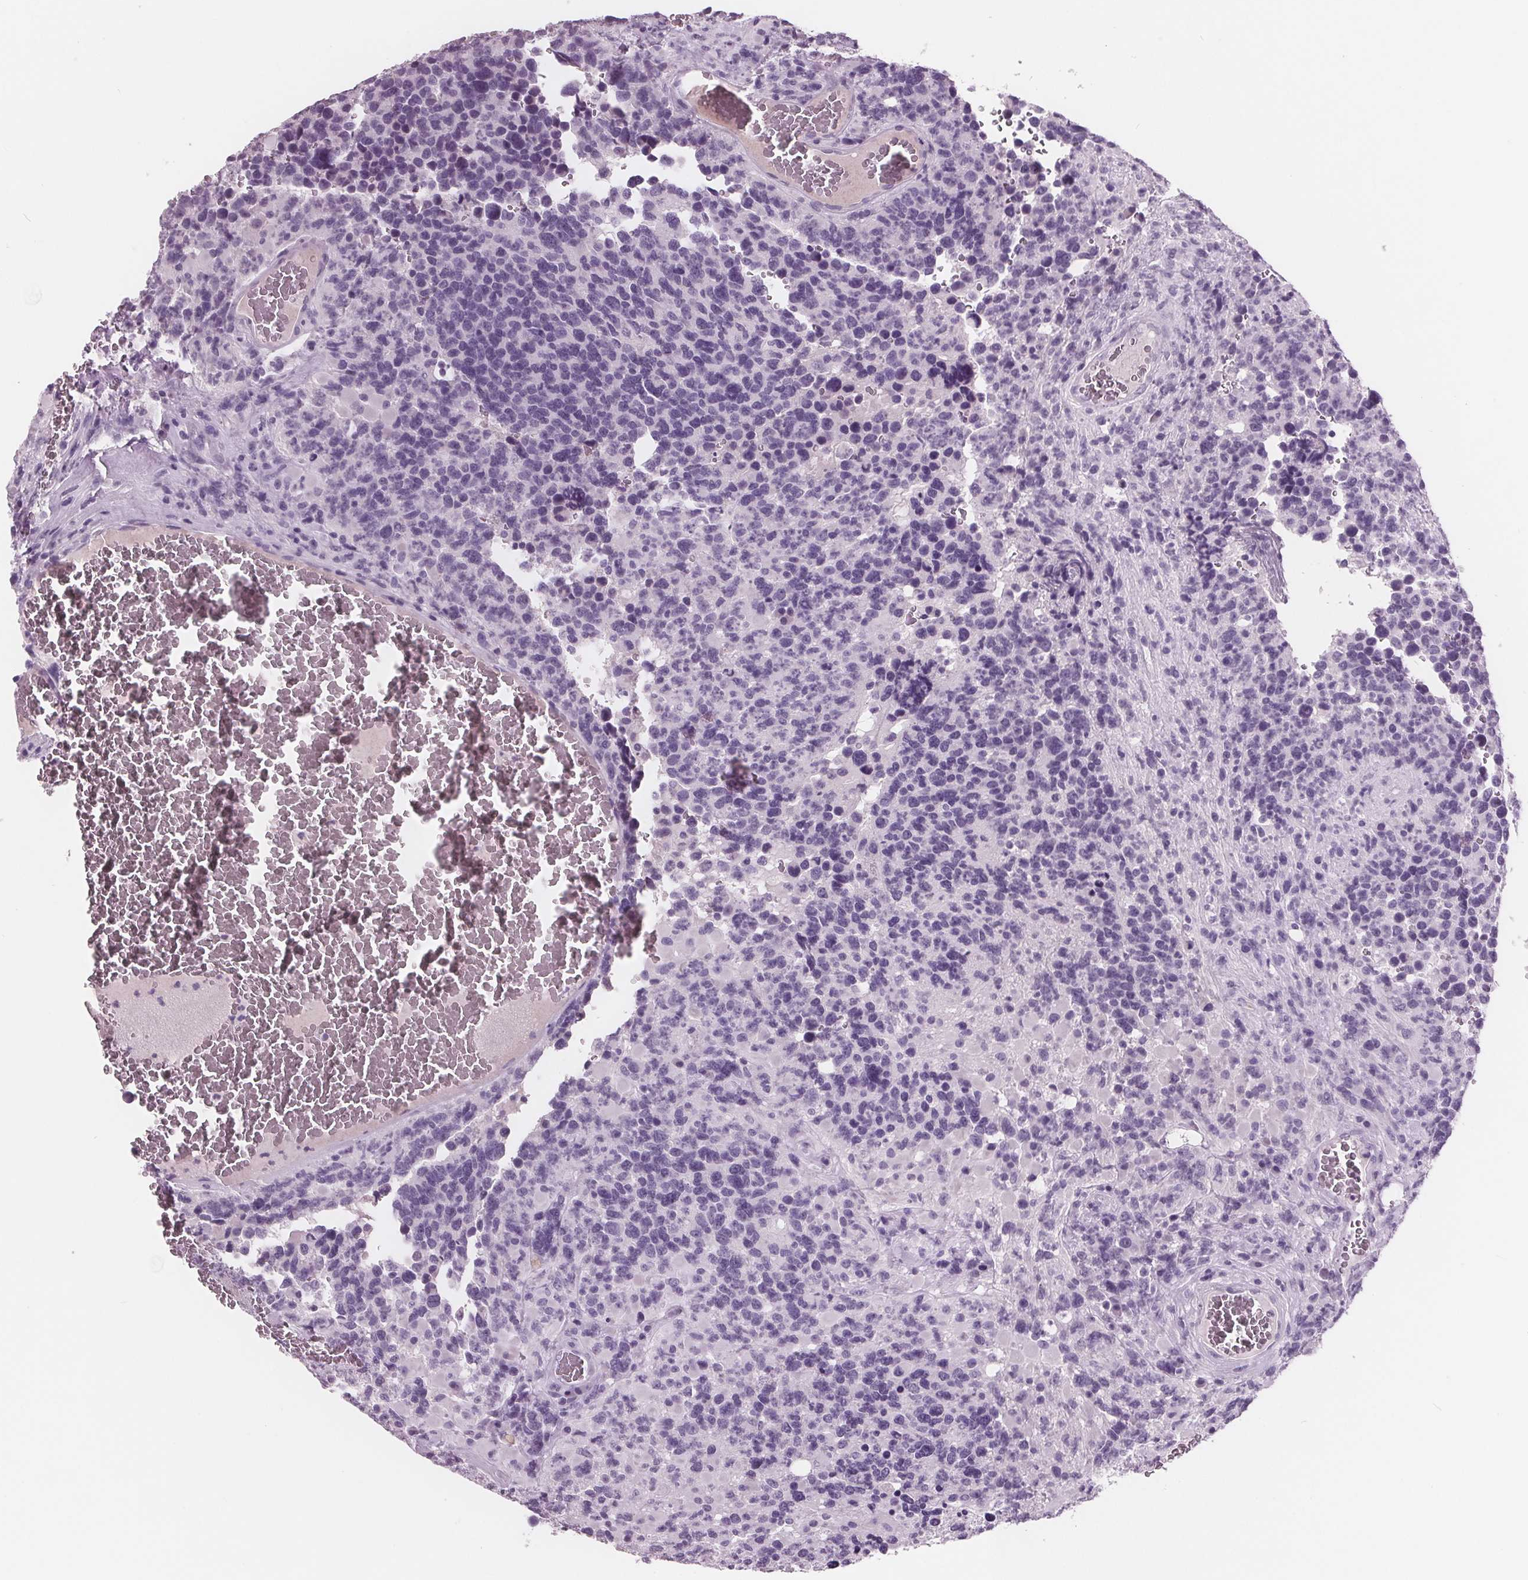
{"staining": {"intensity": "negative", "quantity": "none", "location": "none"}, "tissue": "glioma", "cell_type": "Tumor cells", "image_type": "cancer", "snomed": [{"axis": "morphology", "description": "Glioma, malignant, High grade"}, {"axis": "topography", "description": "Brain"}], "caption": "Protein analysis of glioma demonstrates no significant expression in tumor cells. The staining was performed using DAB (3,3'-diaminobenzidine) to visualize the protein expression in brown, while the nuclei were stained in blue with hematoxylin (Magnification: 20x).", "gene": "AMBP", "patient": {"sex": "female", "age": 40}}